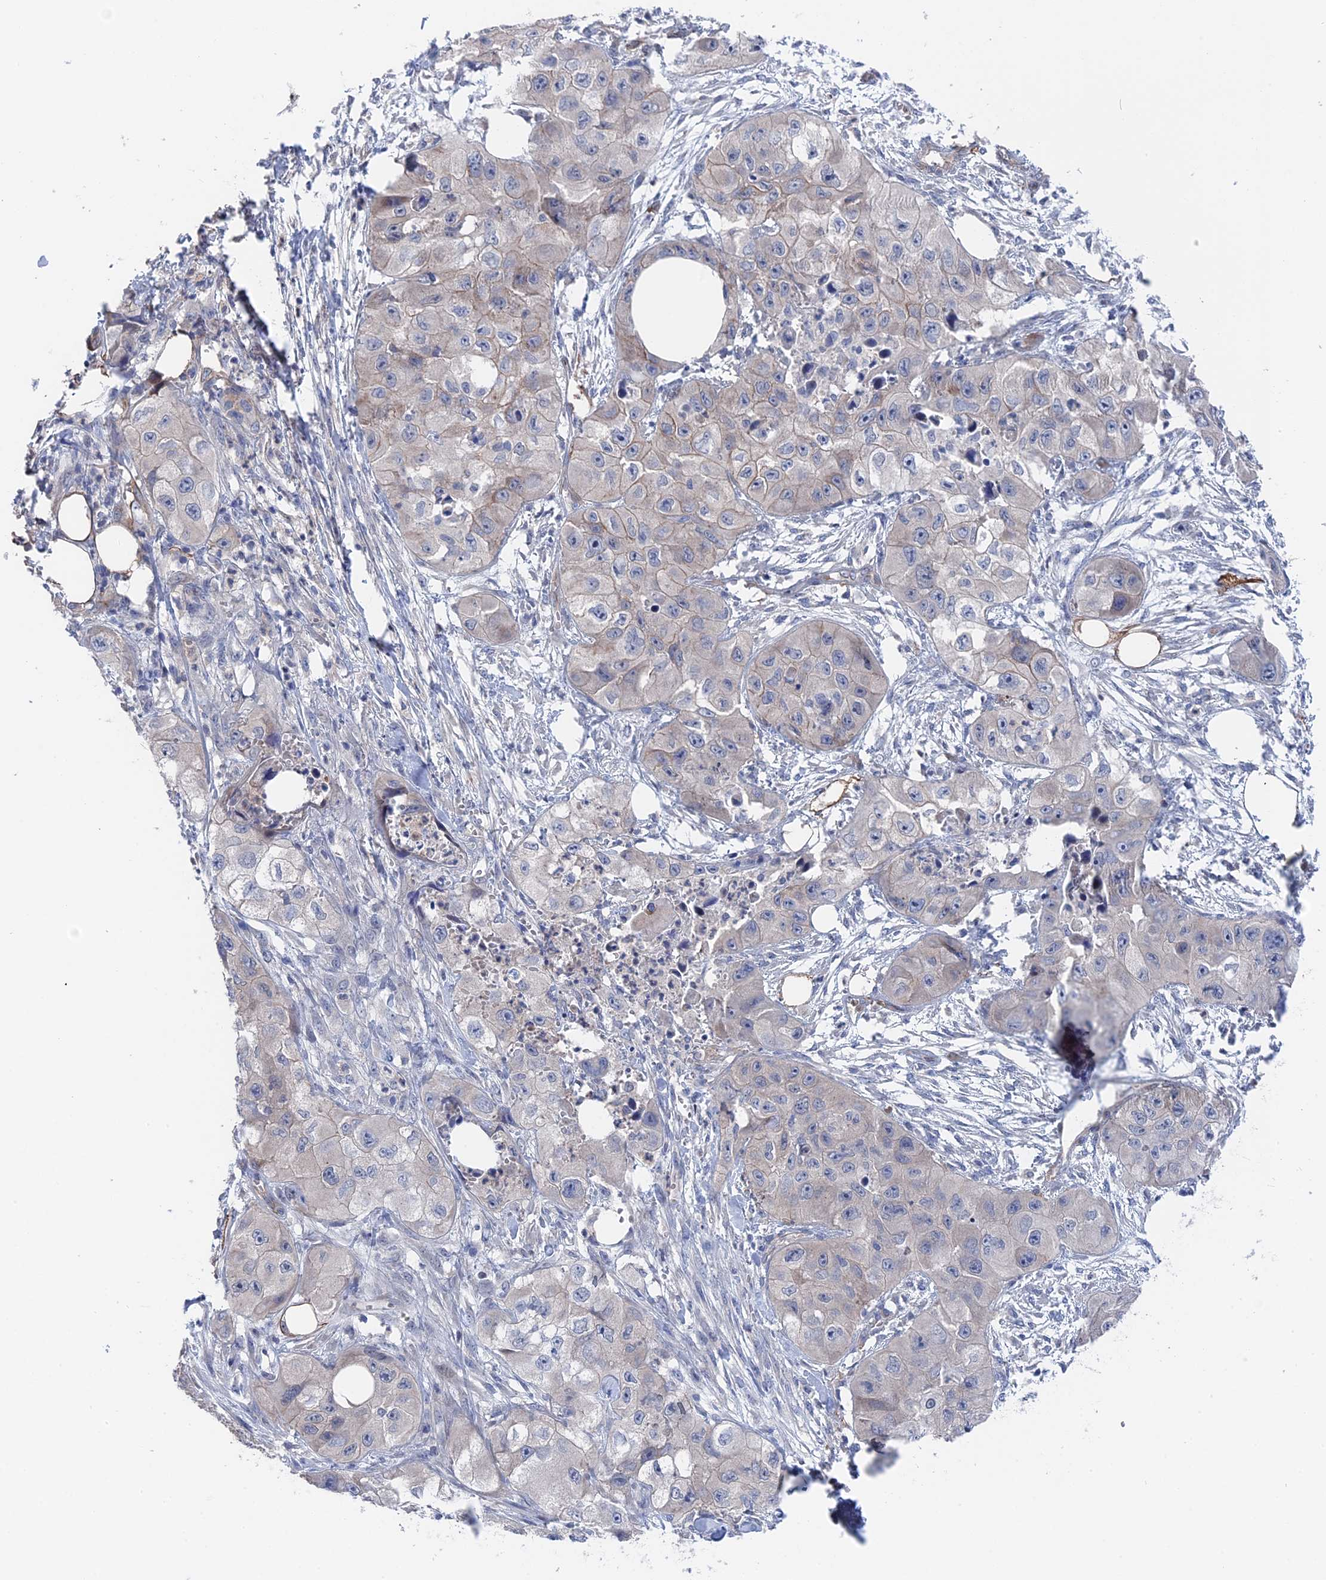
{"staining": {"intensity": "negative", "quantity": "none", "location": "none"}, "tissue": "skin cancer", "cell_type": "Tumor cells", "image_type": "cancer", "snomed": [{"axis": "morphology", "description": "Squamous cell carcinoma, NOS"}, {"axis": "topography", "description": "Skin"}, {"axis": "topography", "description": "Subcutis"}], "caption": "IHC histopathology image of neoplastic tissue: skin squamous cell carcinoma stained with DAB (3,3'-diaminobenzidine) displays no significant protein expression in tumor cells. (DAB (3,3'-diaminobenzidine) immunohistochemistry, high magnification).", "gene": "MTHFSD", "patient": {"sex": "male", "age": 73}}